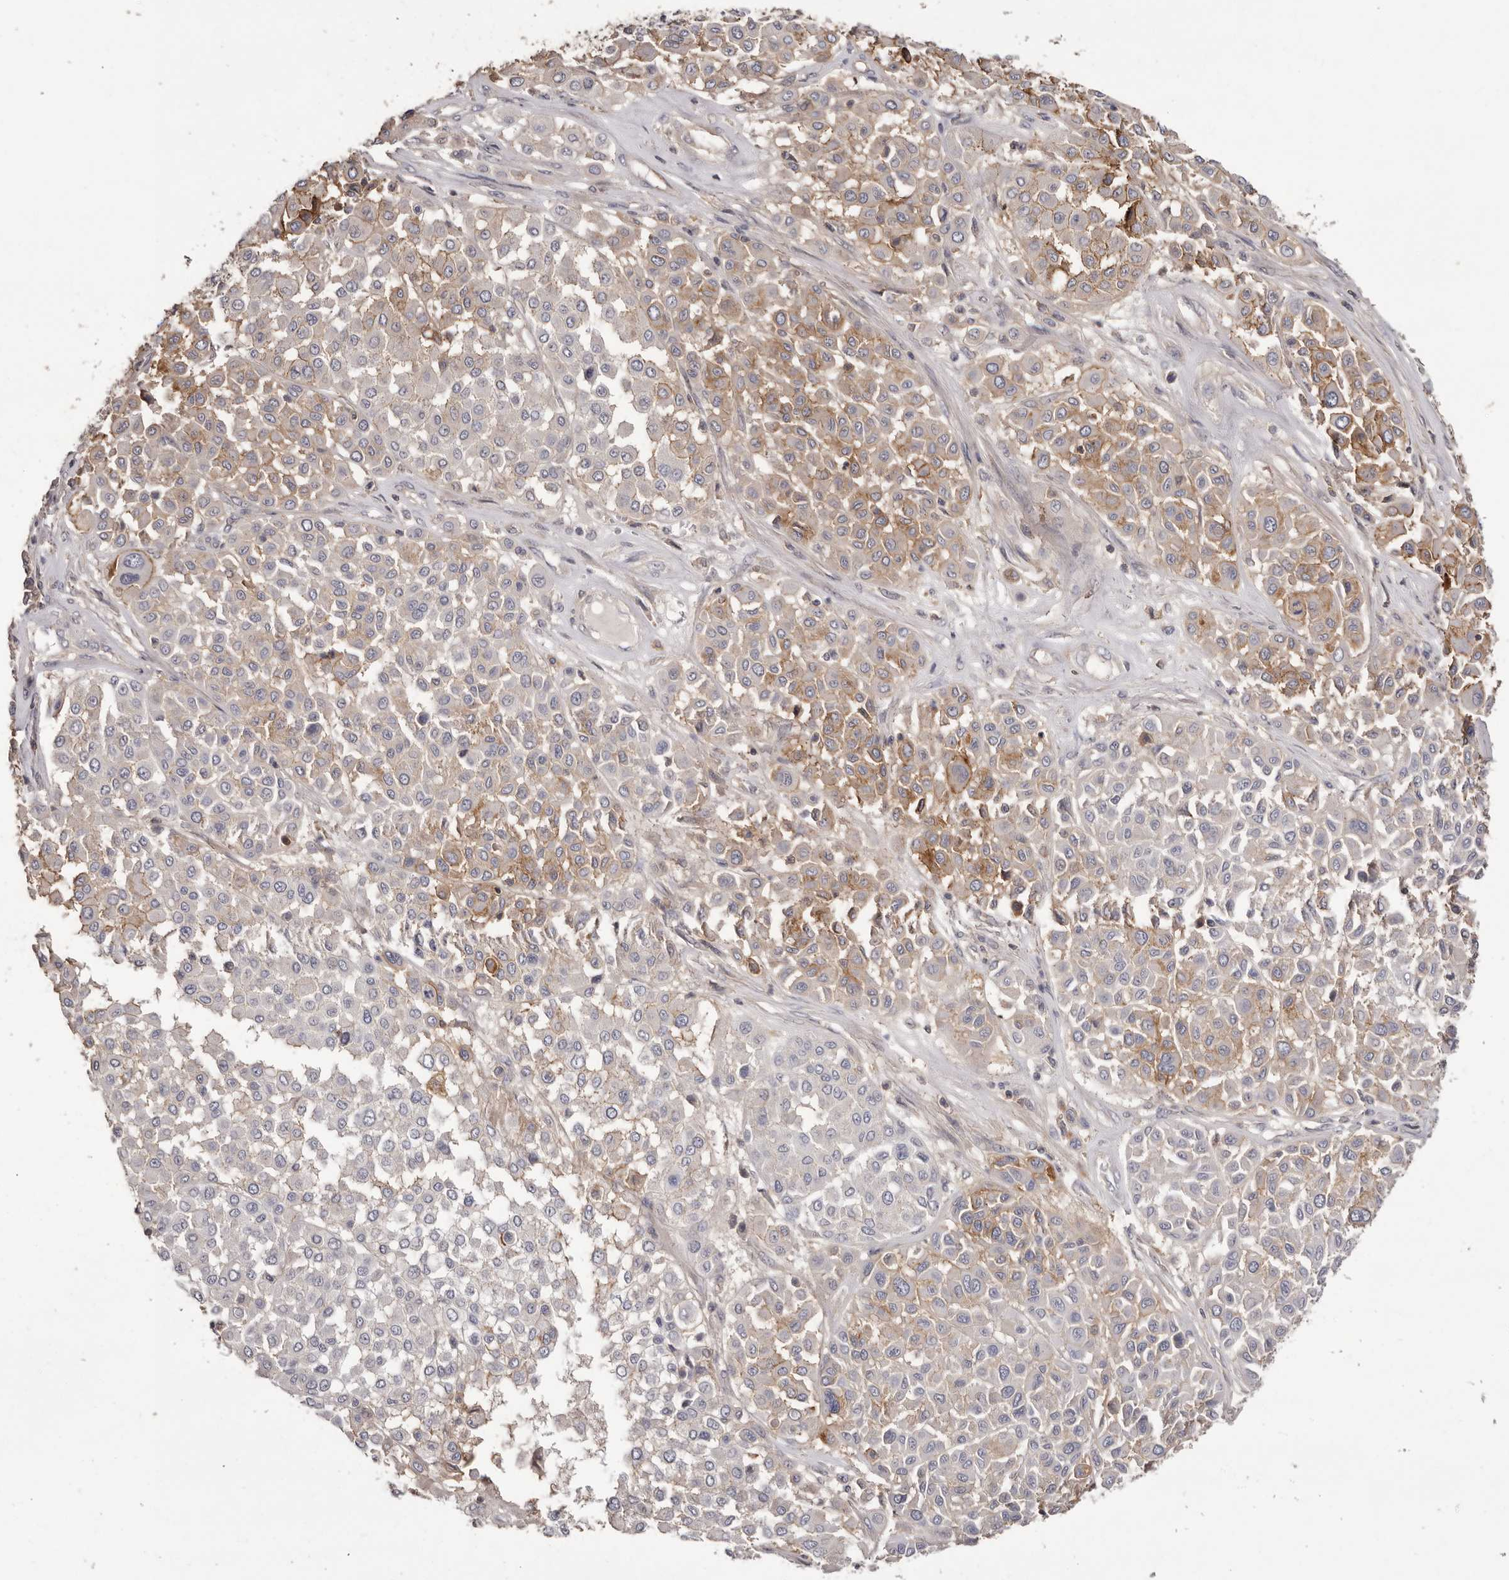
{"staining": {"intensity": "moderate", "quantity": "25%-75%", "location": "cytoplasmic/membranous"}, "tissue": "melanoma", "cell_type": "Tumor cells", "image_type": "cancer", "snomed": [{"axis": "morphology", "description": "Malignant melanoma, Metastatic site"}, {"axis": "topography", "description": "Soft tissue"}], "caption": "DAB immunohistochemical staining of malignant melanoma (metastatic site) displays moderate cytoplasmic/membranous protein positivity in approximately 25%-75% of tumor cells. (IHC, brightfield microscopy, high magnification).", "gene": "MMACHC", "patient": {"sex": "male", "age": 41}}